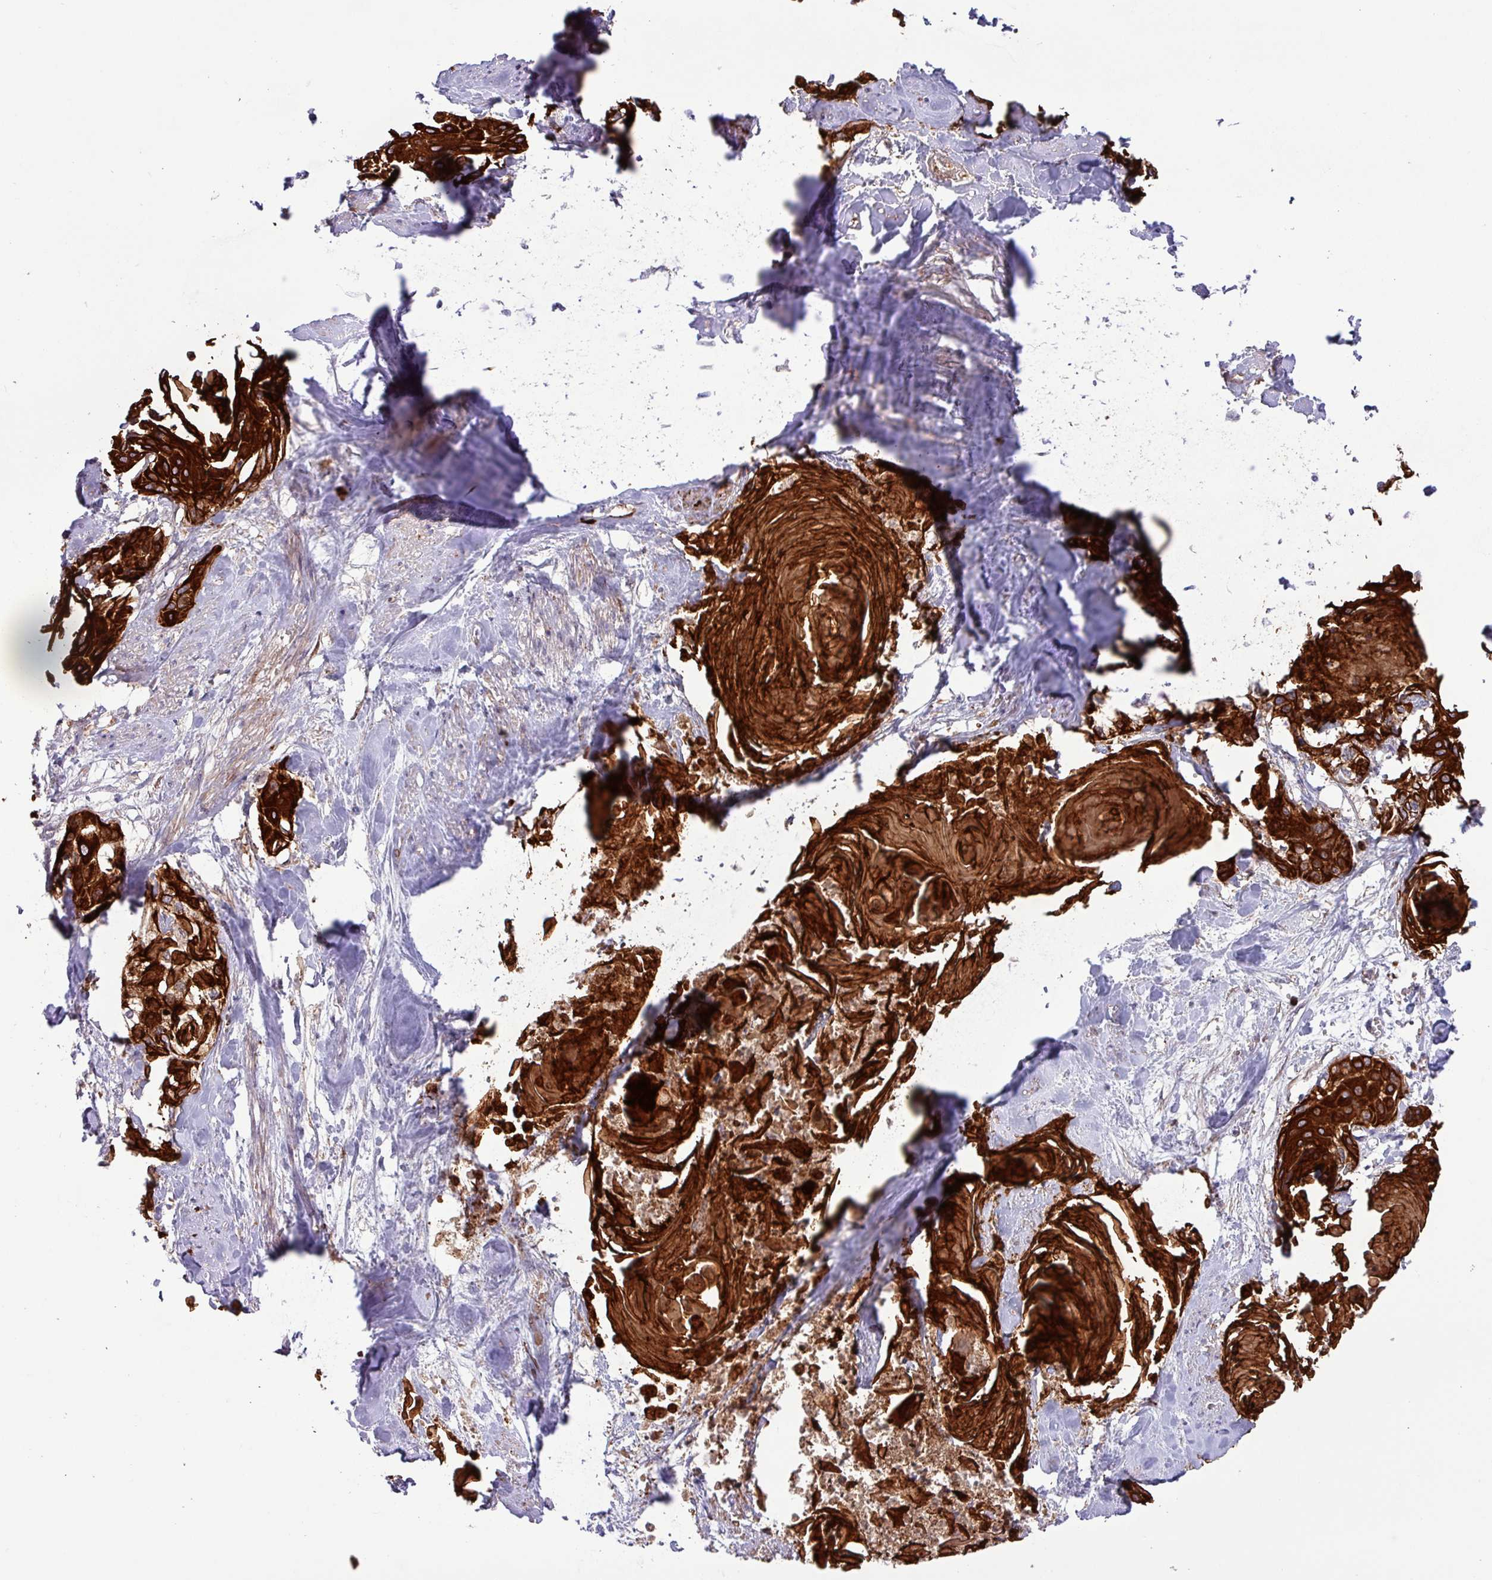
{"staining": {"intensity": "strong", "quantity": ">75%", "location": "cytoplasmic/membranous"}, "tissue": "cervical cancer", "cell_type": "Tumor cells", "image_type": "cancer", "snomed": [{"axis": "morphology", "description": "Squamous cell carcinoma, NOS"}, {"axis": "topography", "description": "Cervix"}], "caption": "Protein staining of cervical cancer tissue reveals strong cytoplasmic/membranous expression in about >75% of tumor cells. (Brightfield microscopy of DAB IHC at high magnification).", "gene": "CNTRL", "patient": {"sex": "female", "age": 57}}